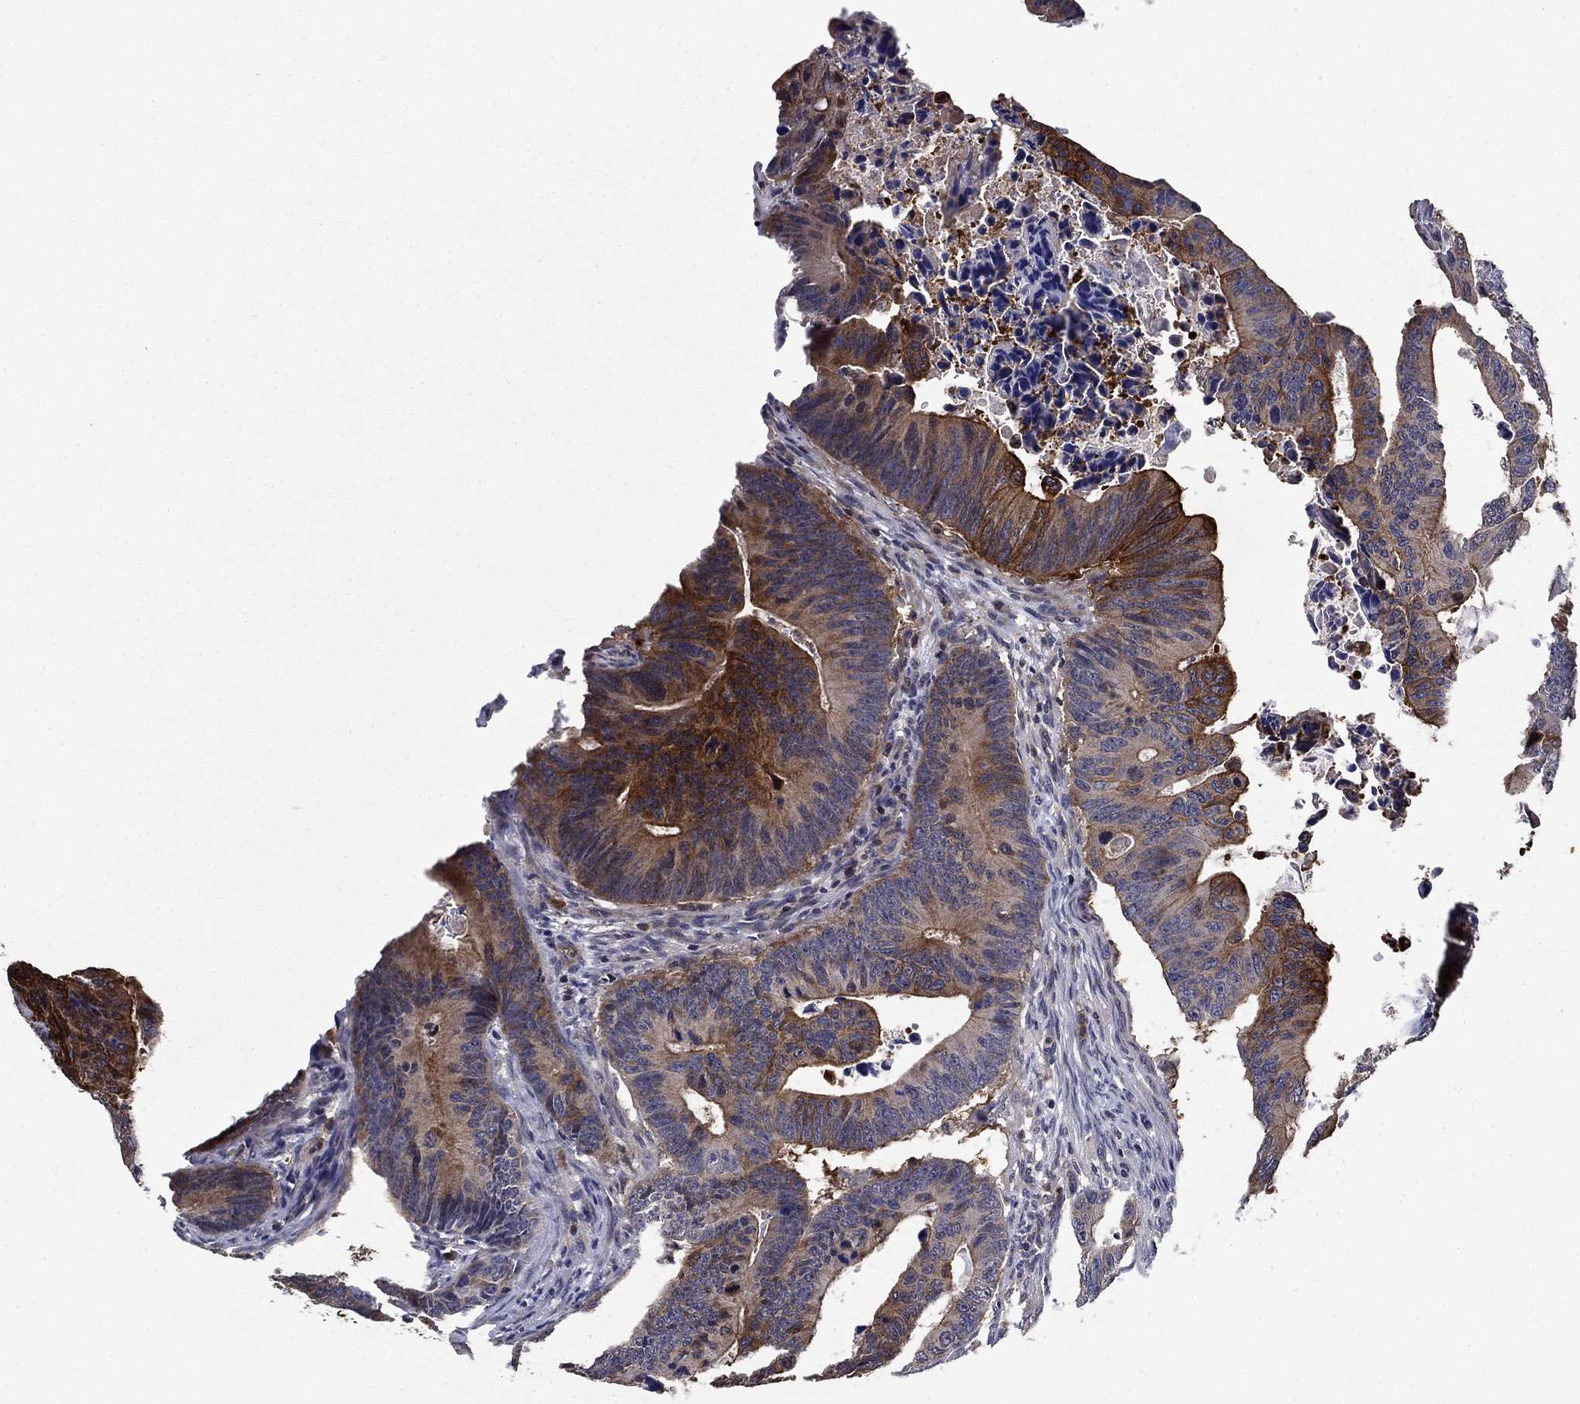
{"staining": {"intensity": "strong", "quantity": "<25%", "location": "cytoplasmic/membranous"}, "tissue": "colorectal cancer", "cell_type": "Tumor cells", "image_type": "cancer", "snomed": [{"axis": "morphology", "description": "Adenocarcinoma, NOS"}, {"axis": "topography", "description": "Colon"}], "caption": "Protein analysis of colorectal adenocarcinoma tissue exhibits strong cytoplasmic/membranous staining in about <25% of tumor cells.", "gene": "DVL1", "patient": {"sex": "female", "age": 87}}